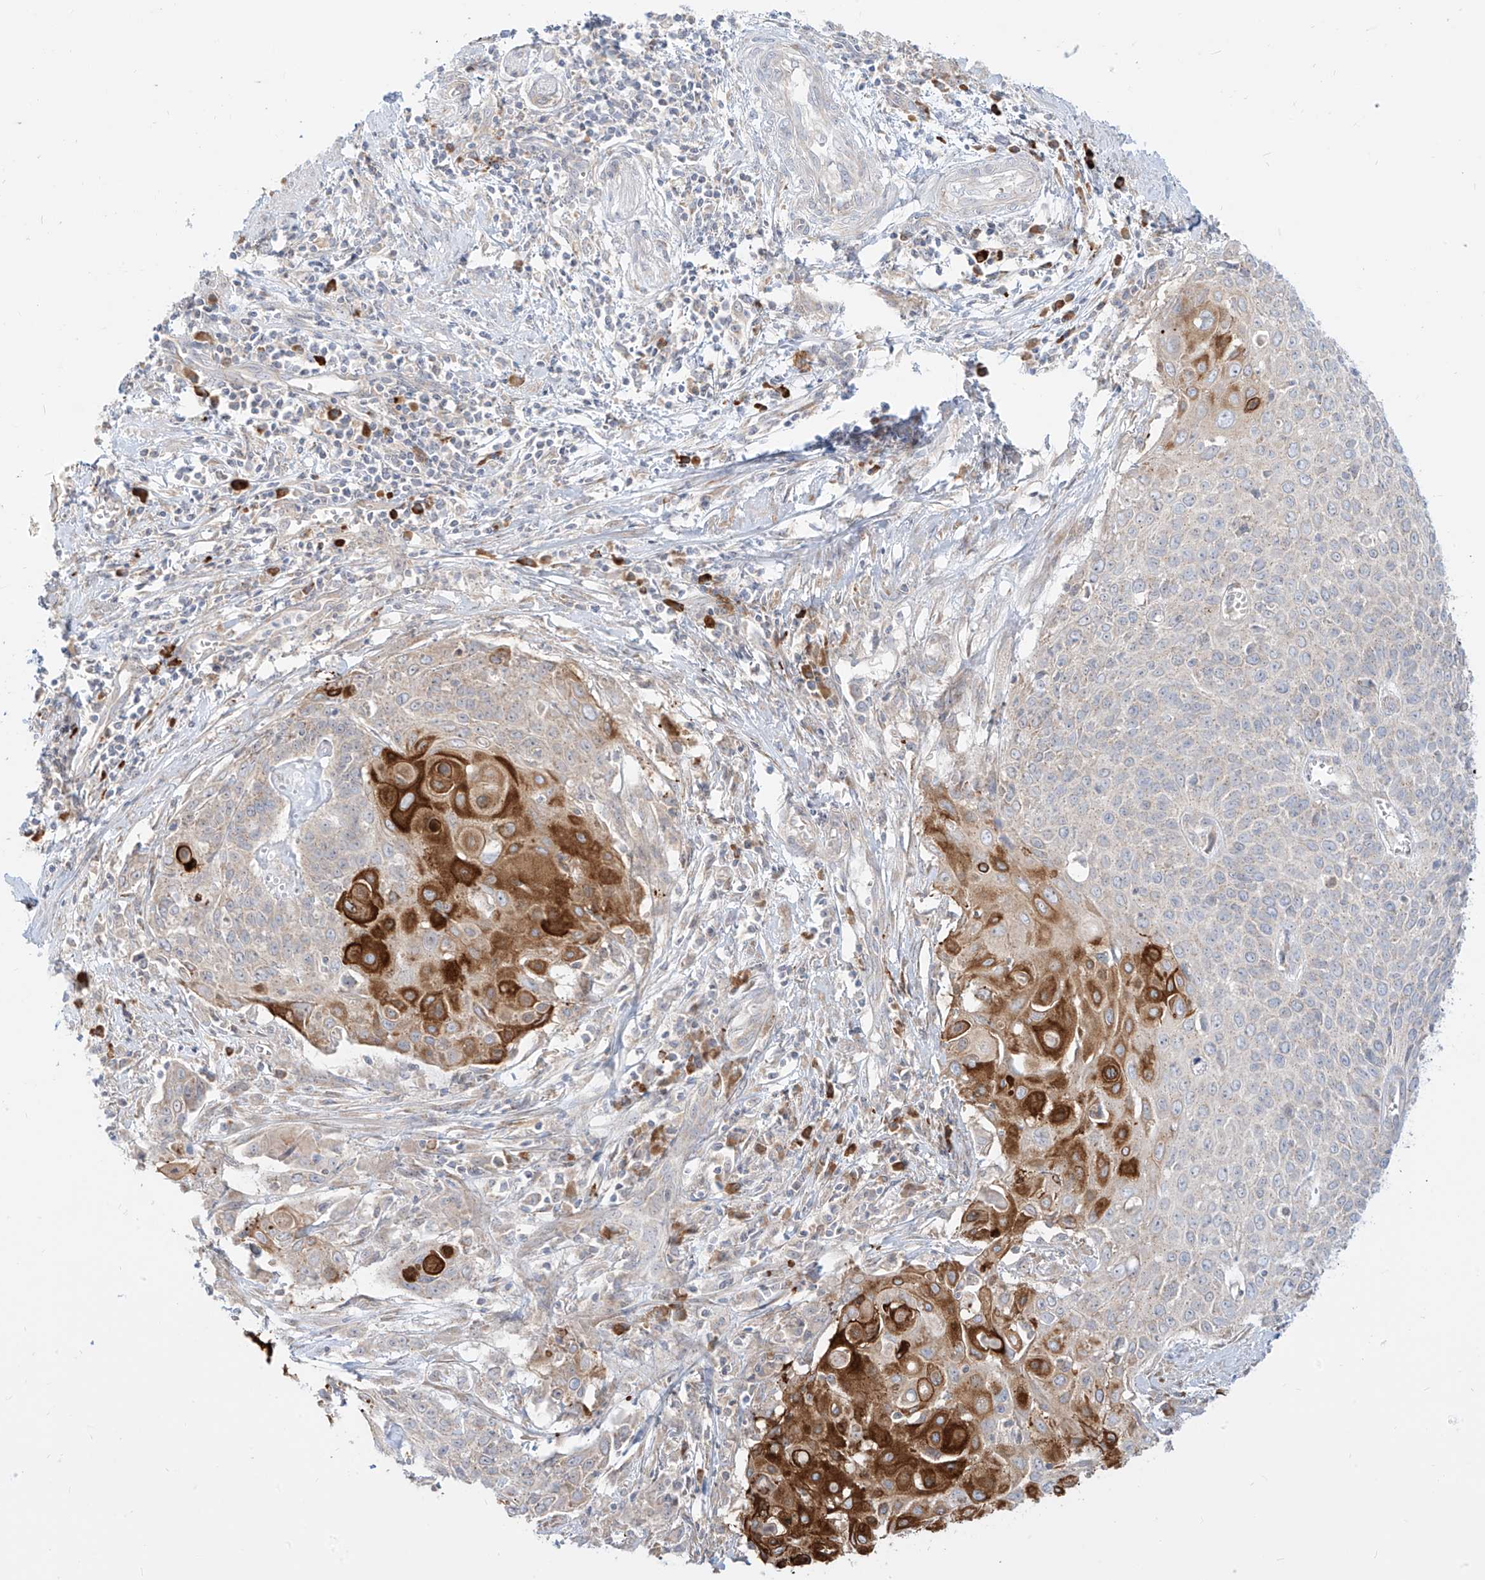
{"staining": {"intensity": "strong", "quantity": "<25%", "location": "cytoplasmic/membranous"}, "tissue": "cervical cancer", "cell_type": "Tumor cells", "image_type": "cancer", "snomed": [{"axis": "morphology", "description": "Squamous cell carcinoma, NOS"}, {"axis": "topography", "description": "Cervix"}], "caption": "An immunohistochemistry image of tumor tissue is shown. Protein staining in brown shows strong cytoplasmic/membranous positivity in cervical cancer within tumor cells. The staining was performed using DAB (3,3'-diaminobenzidine), with brown indicating positive protein expression. Nuclei are stained blue with hematoxylin.", "gene": "SYTL3", "patient": {"sex": "female", "age": 39}}